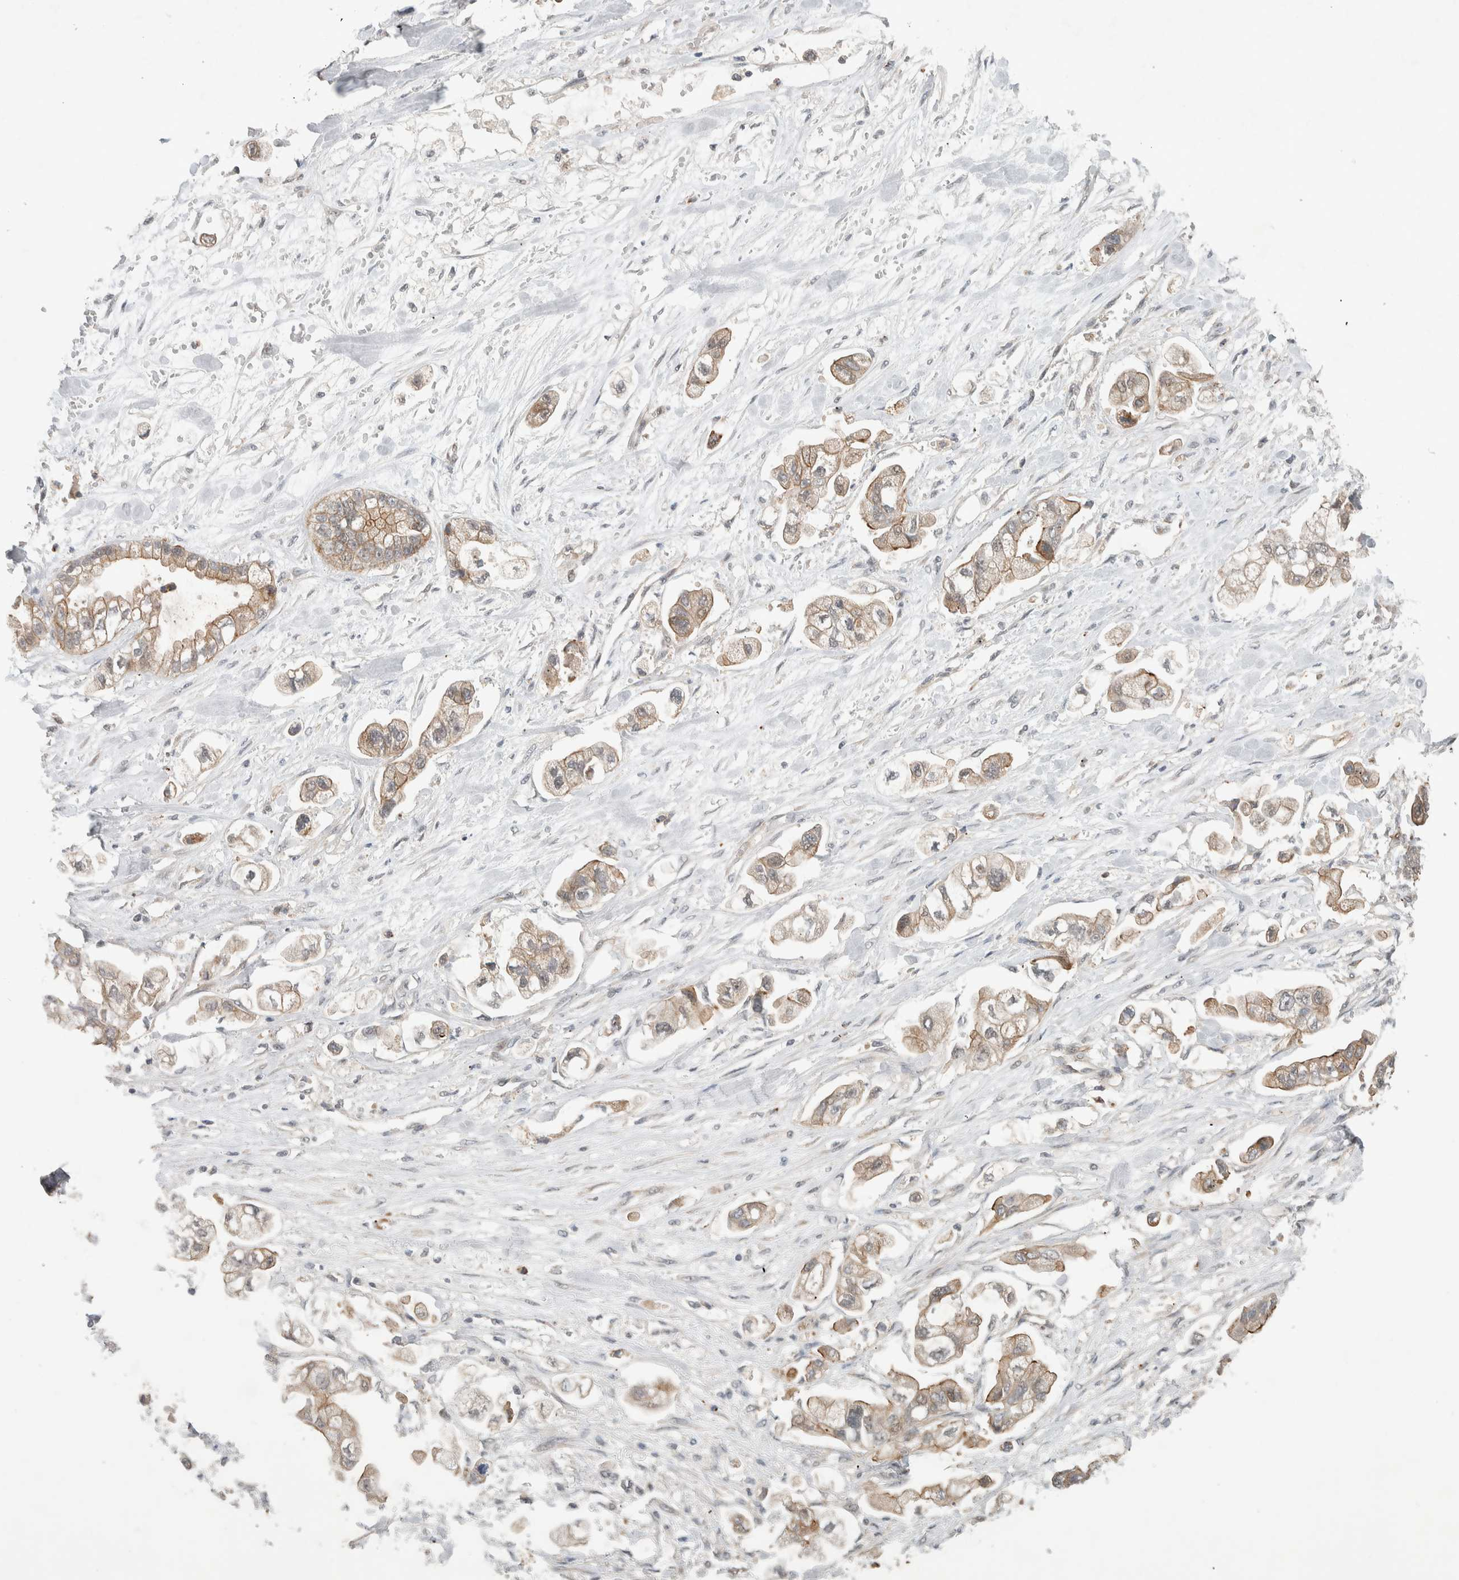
{"staining": {"intensity": "moderate", "quantity": ">75%", "location": "cytoplasmic/membranous"}, "tissue": "stomach cancer", "cell_type": "Tumor cells", "image_type": "cancer", "snomed": [{"axis": "morphology", "description": "Normal tissue, NOS"}, {"axis": "morphology", "description": "Adenocarcinoma, NOS"}, {"axis": "topography", "description": "Stomach"}], "caption": "Moderate cytoplasmic/membranous protein expression is identified in about >75% of tumor cells in stomach adenocarcinoma.", "gene": "DEPTOR", "patient": {"sex": "male", "age": 62}}